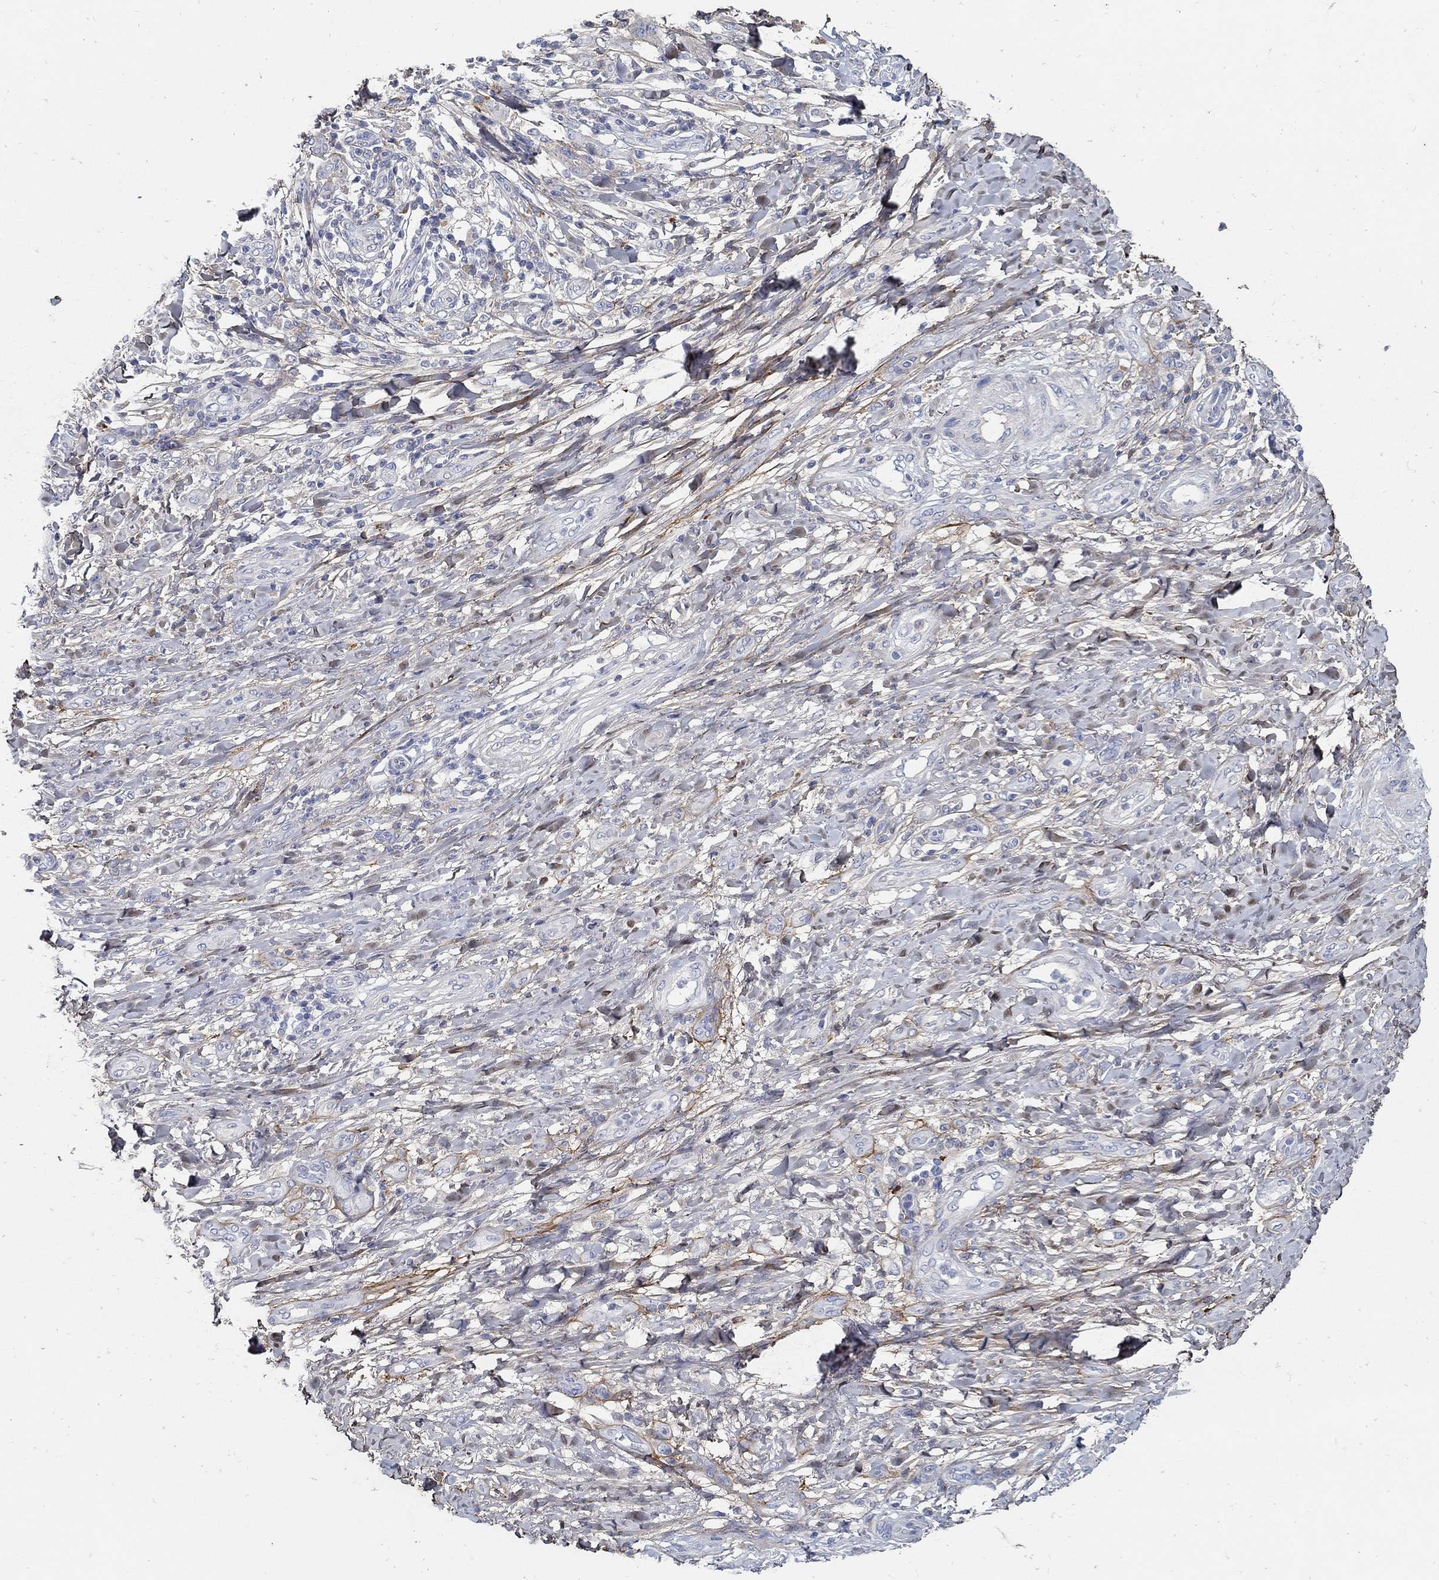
{"staining": {"intensity": "negative", "quantity": "none", "location": "none"}, "tissue": "skin cancer", "cell_type": "Tumor cells", "image_type": "cancer", "snomed": [{"axis": "morphology", "description": "Squamous cell carcinoma, NOS"}, {"axis": "topography", "description": "Skin"}], "caption": "A photomicrograph of human skin cancer is negative for staining in tumor cells.", "gene": "TGFBI", "patient": {"sex": "male", "age": 62}}